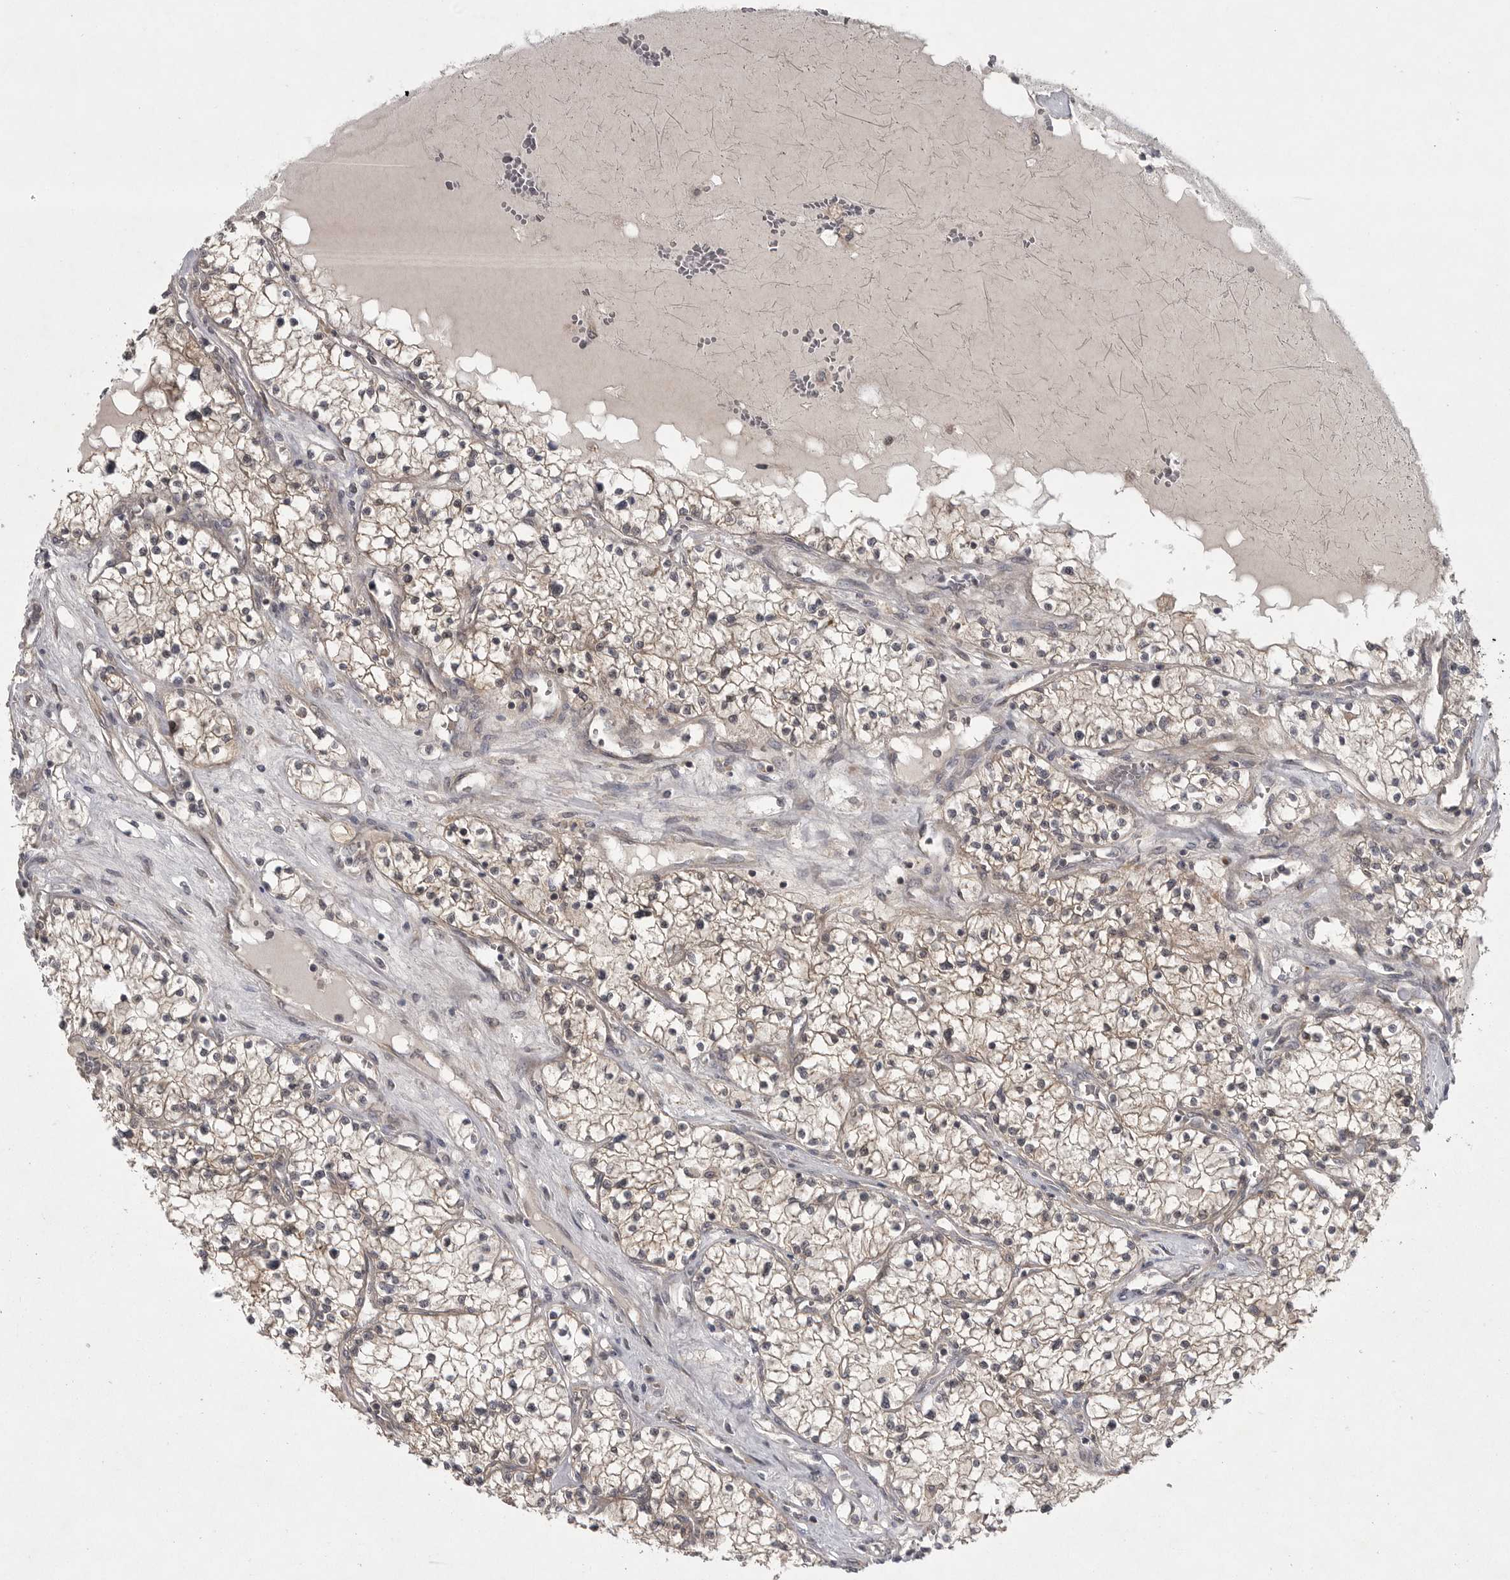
{"staining": {"intensity": "weak", "quantity": "<25%", "location": "cytoplasmic/membranous"}, "tissue": "renal cancer", "cell_type": "Tumor cells", "image_type": "cancer", "snomed": [{"axis": "morphology", "description": "Normal tissue, NOS"}, {"axis": "morphology", "description": "Adenocarcinoma, NOS"}, {"axis": "topography", "description": "Kidney"}], "caption": "Immunohistochemical staining of renal cancer displays no significant expression in tumor cells.", "gene": "PHF13", "patient": {"sex": "male", "age": 68}}